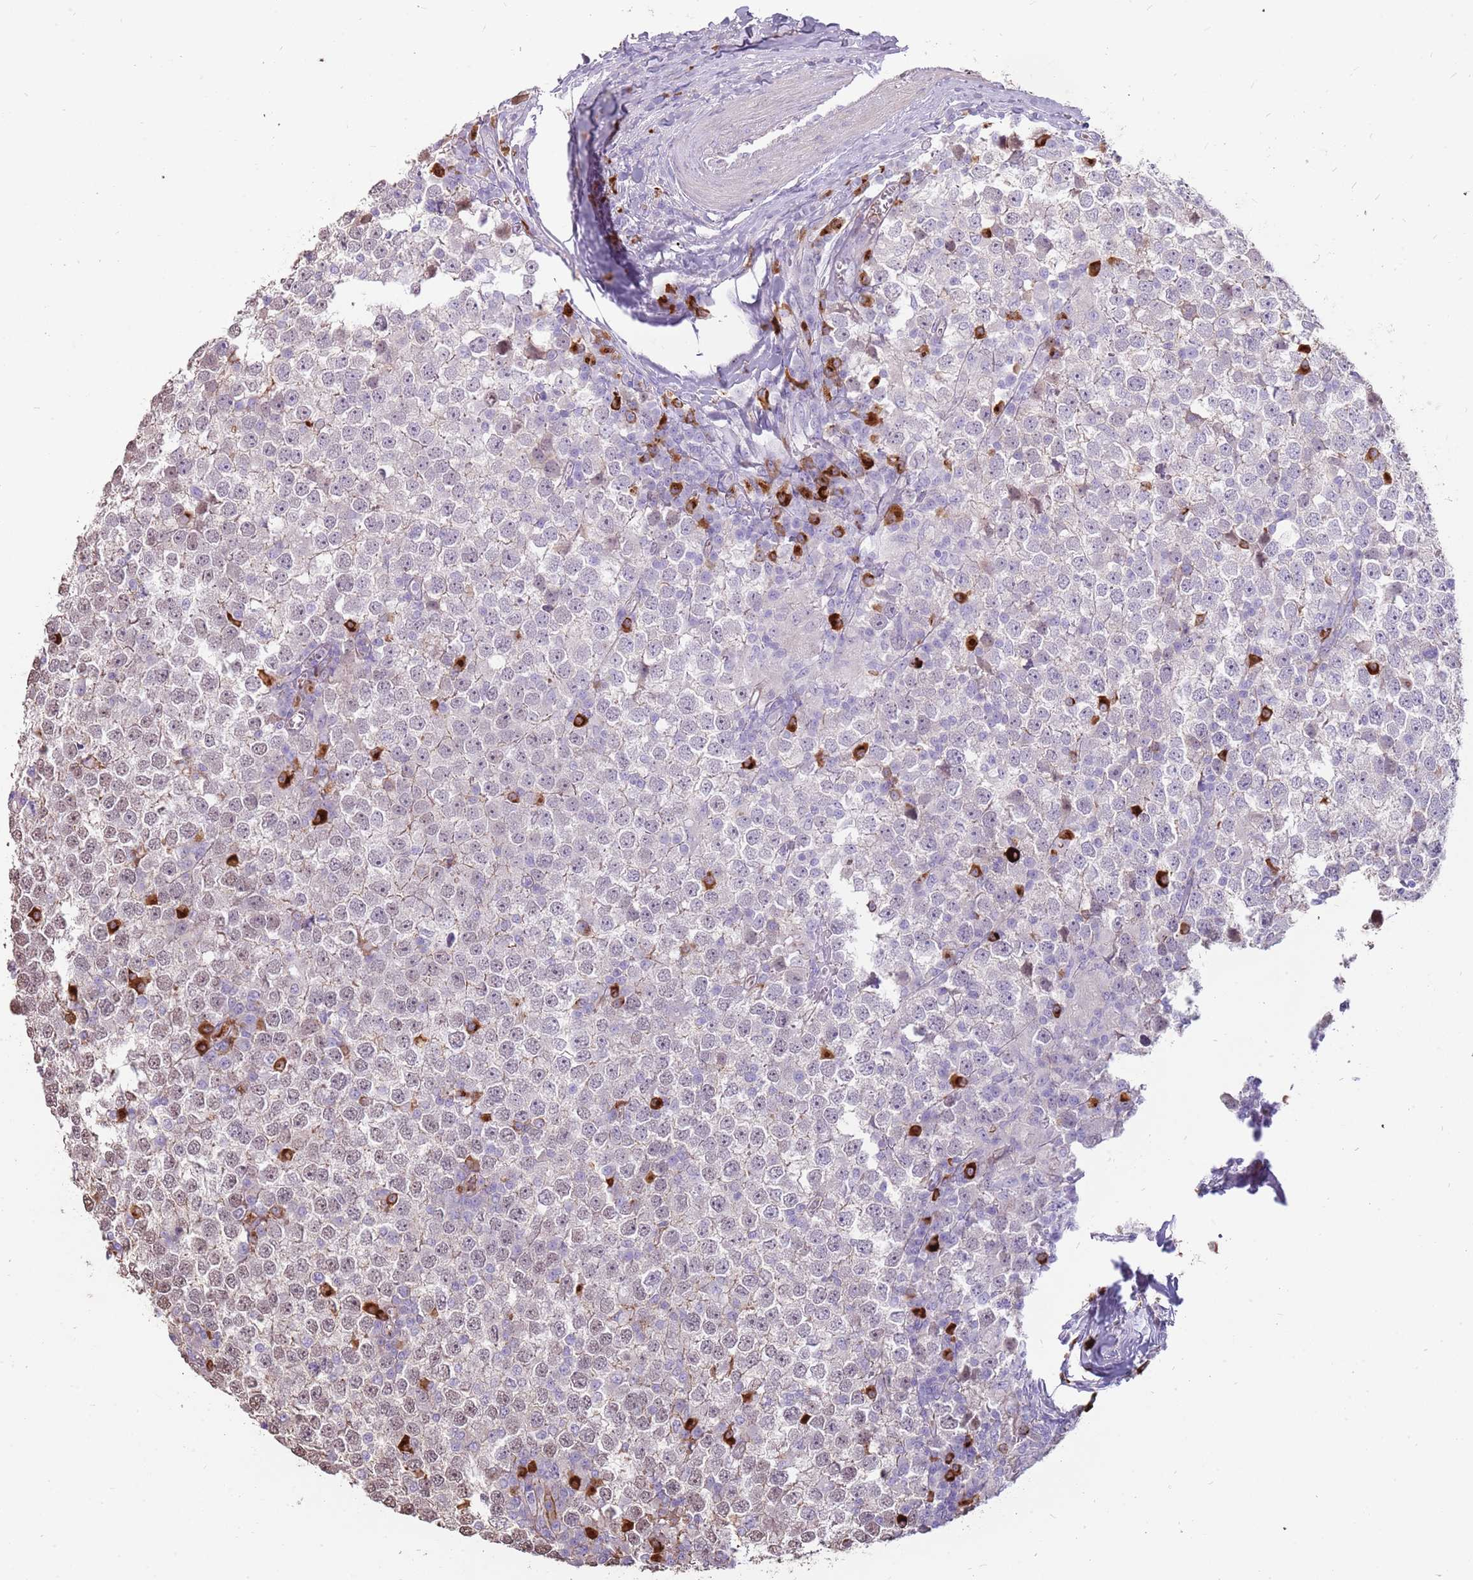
{"staining": {"intensity": "weak", "quantity": "<25%", "location": "nuclear"}, "tissue": "testis cancer", "cell_type": "Tumor cells", "image_type": "cancer", "snomed": [{"axis": "morphology", "description": "Seminoma, NOS"}, {"axis": "topography", "description": "Testis"}], "caption": "The micrograph shows no staining of tumor cells in testis cancer. (Stains: DAB immunohistochemistry (IHC) with hematoxylin counter stain, Microscopy: brightfield microscopy at high magnification).", "gene": "MCUB", "patient": {"sex": "male", "age": 65}}